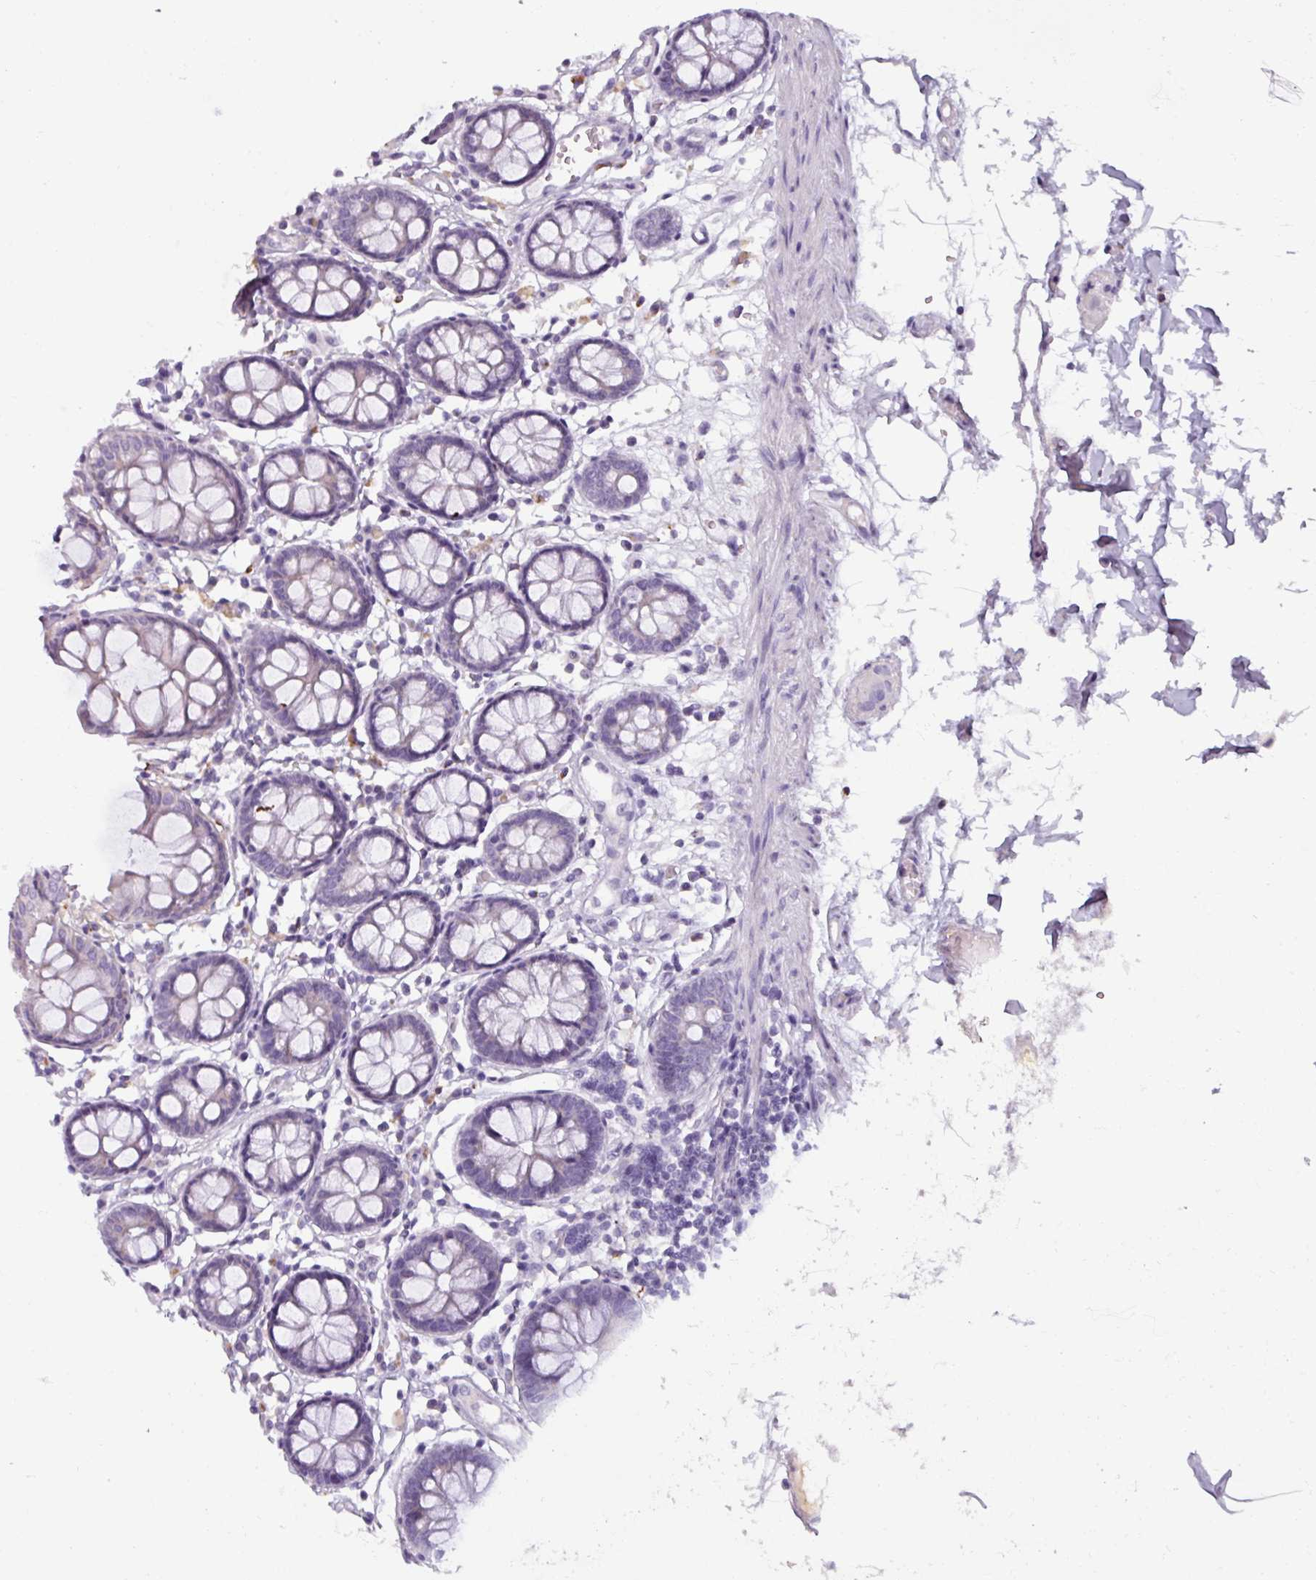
{"staining": {"intensity": "negative", "quantity": "none", "location": "none"}, "tissue": "colon", "cell_type": "Endothelial cells", "image_type": "normal", "snomed": [{"axis": "morphology", "description": "Normal tissue, NOS"}, {"axis": "topography", "description": "Colon"}], "caption": "This histopathology image is of benign colon stained with IHC to label a protein in brown with the nuclei are counter-stained blue. There is no staining in endothelial cells. The staining is performed using DAB (3,3'-diaminobenzidine) brown chromogen with nuclei counter-stained in using hematoxylin.", "gene": "SPESP1", "patient": {"sex": "female", "age": 84}}